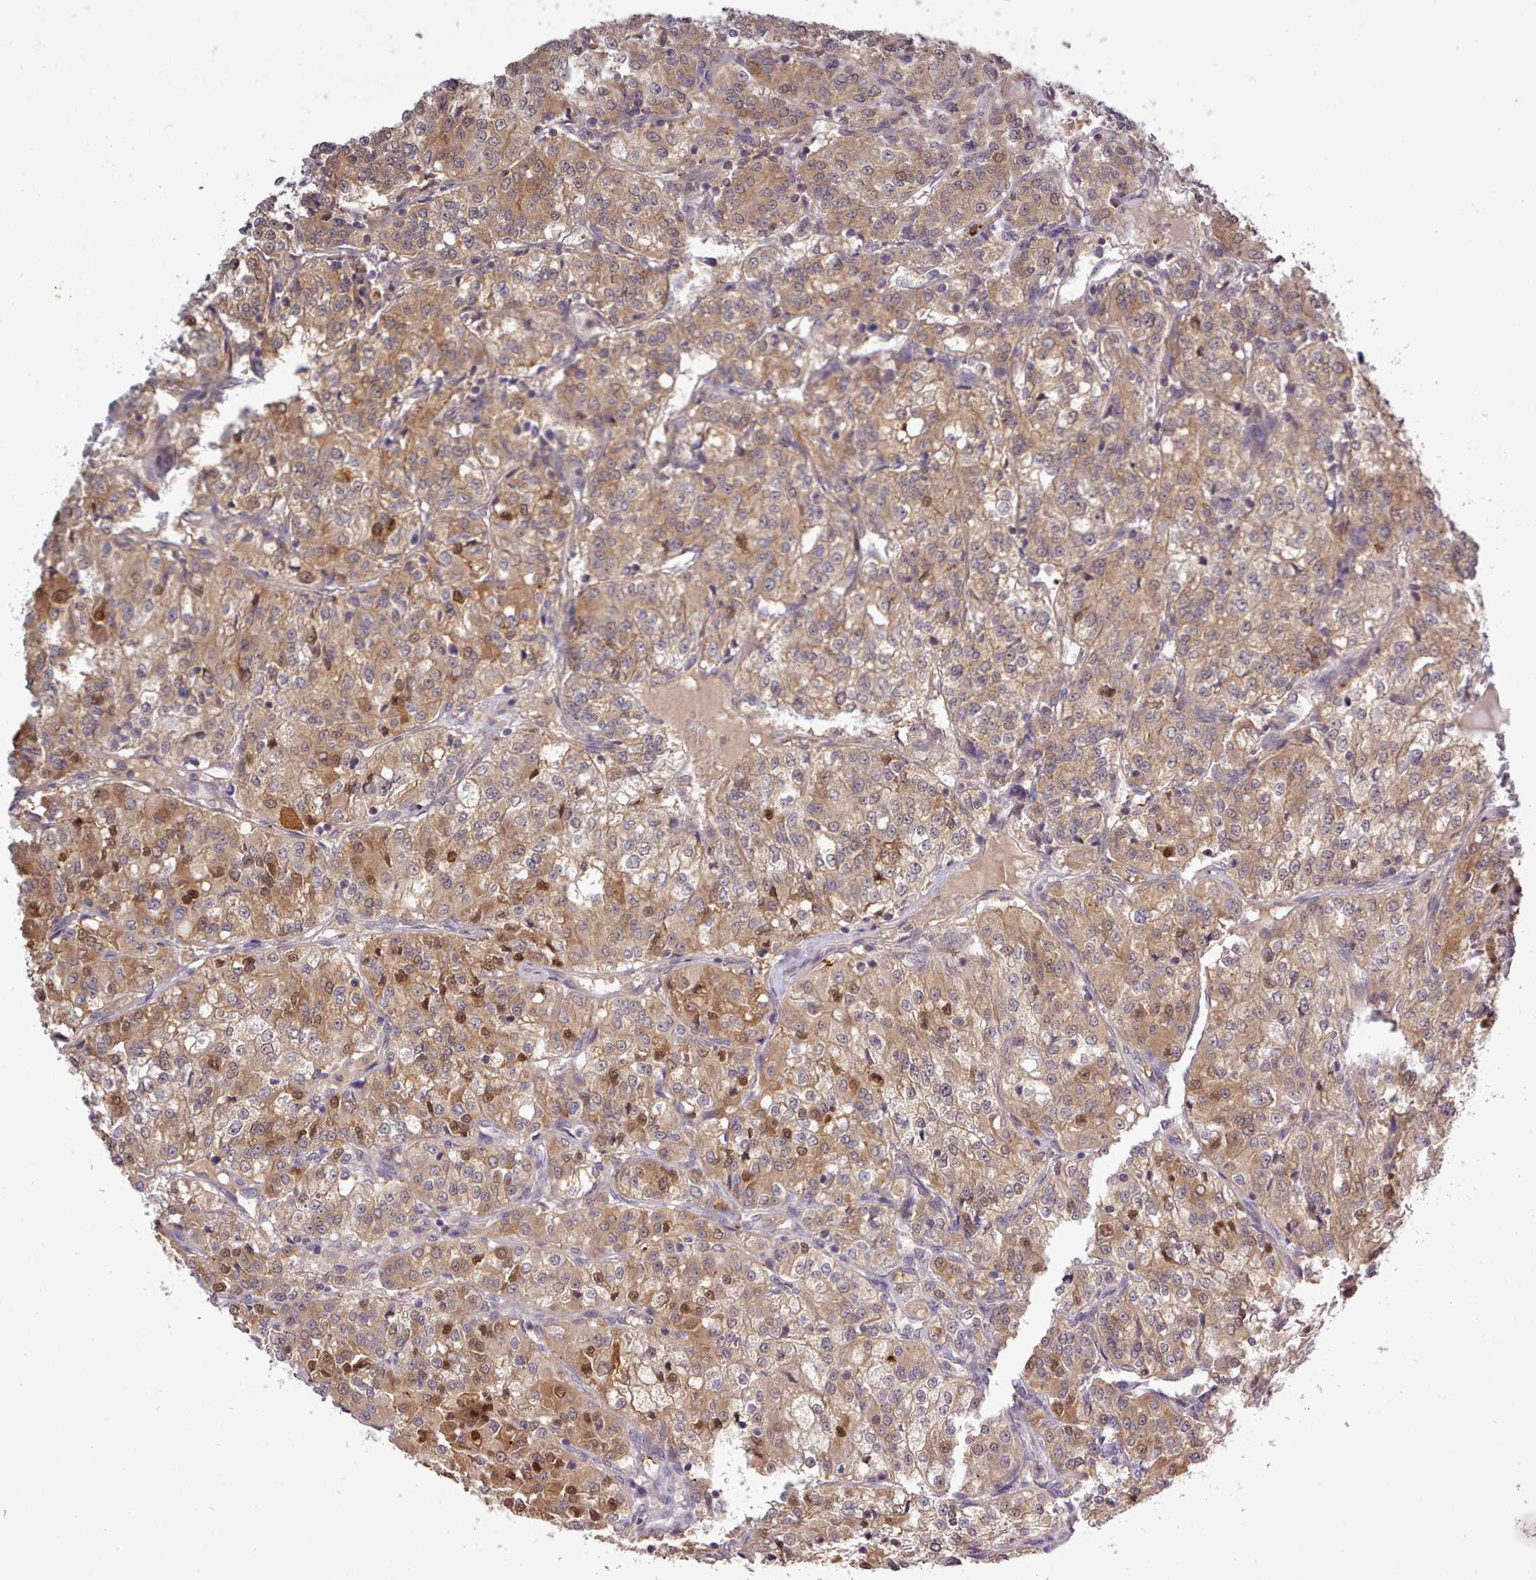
{"staining": {"intensity": "moderate", "quantity": ">75%", "location": "cytoplasmic/membranous,nuclear"}, "tissue": "renal cancer", "cell_type": "Tumor cells", "image_type": "cancer", "snomed": [{"axis": "morphology", "description": "Adenocarcinoma, NOS"}, {"axis": "topography", "description": "Kidney"}], "caption": "Protein expression analysis of human renal cancer reveals moderate cytoplasmic/membranous and nuclear positivity in approximately >75% of tumor cells.", "gene": "ARL17A", "patient": {"sex": "female", "age": 63}}